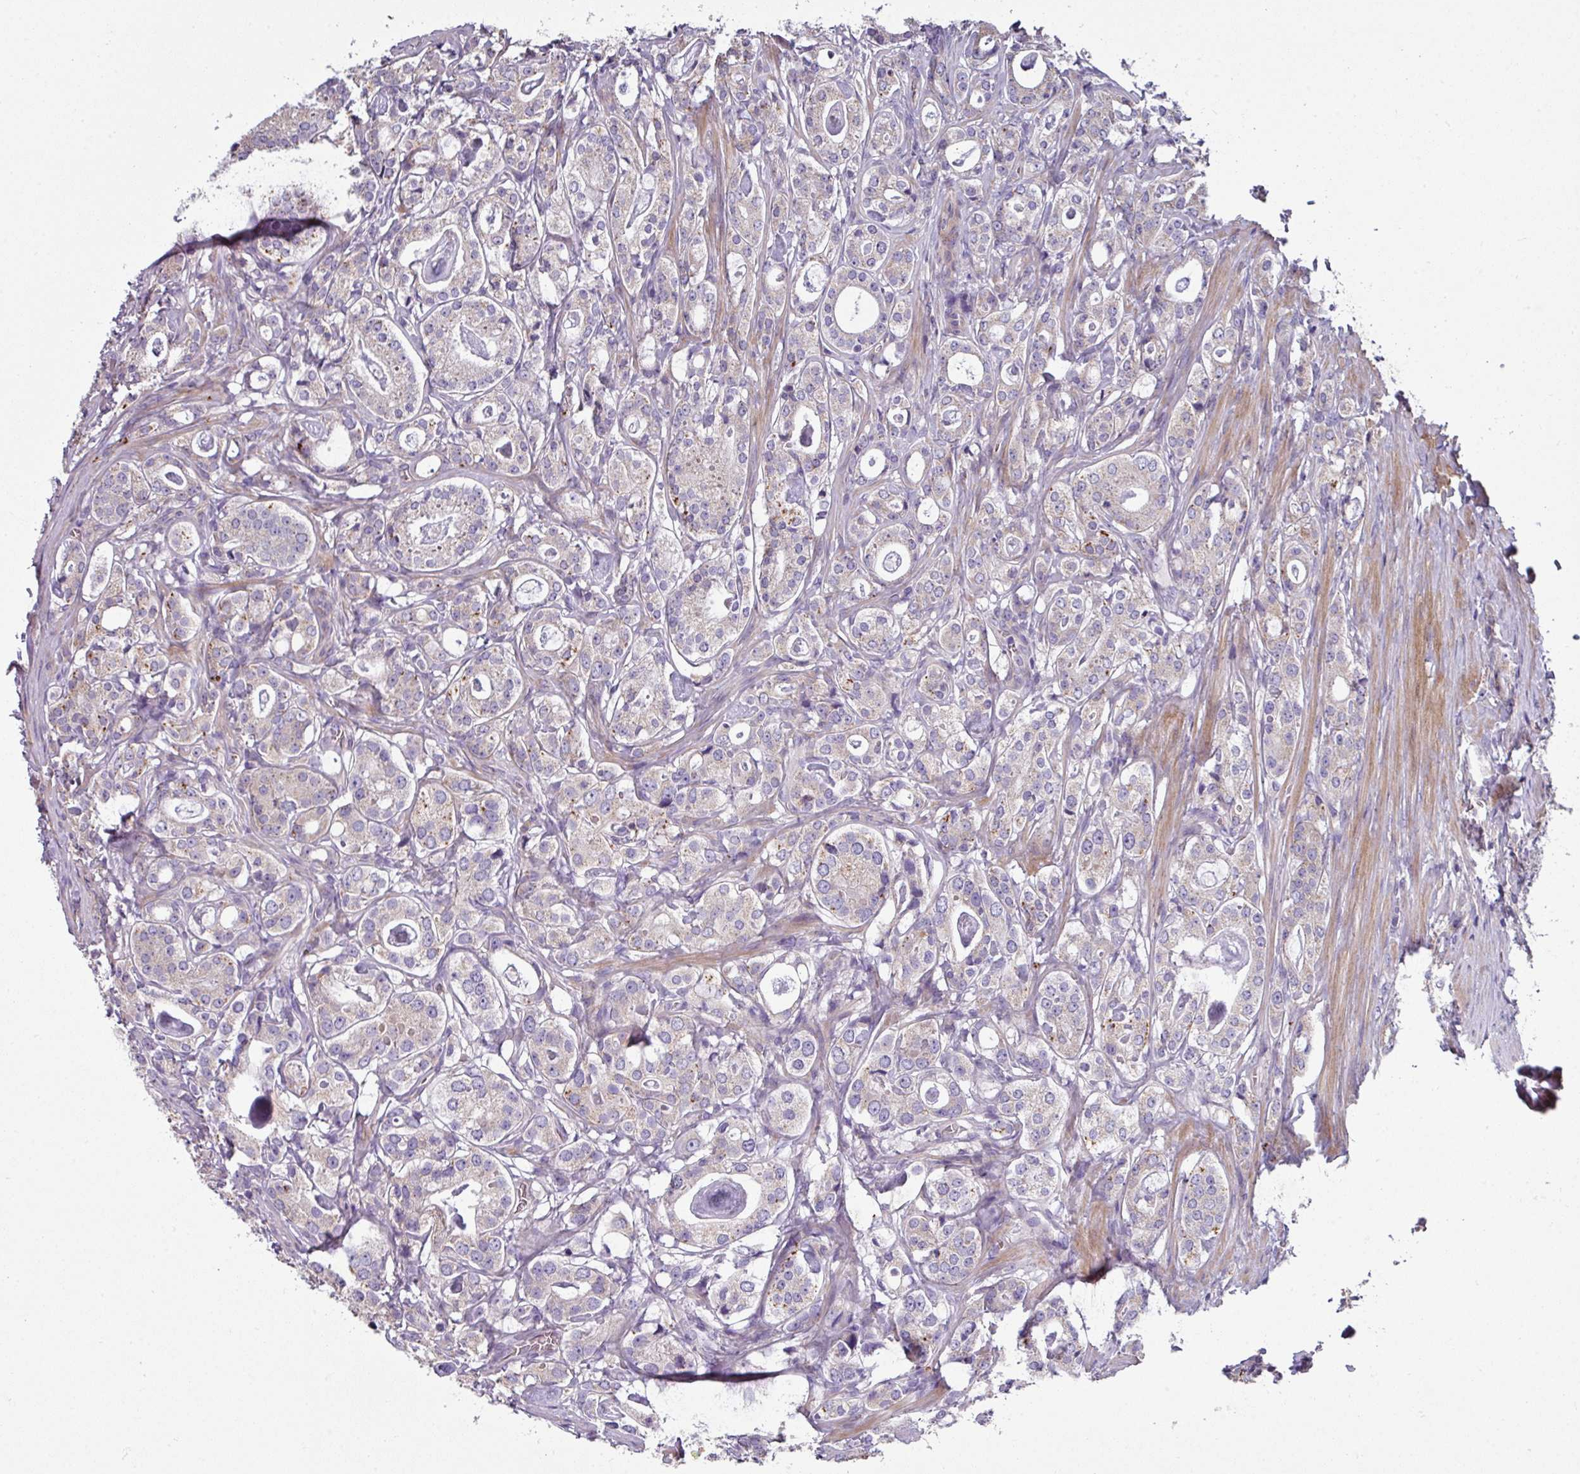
{"staining": {"intensity": "weak", "quantity": "<25%", "location": "cytoplasmic/membranous"}, "tissue": "prostate cancer", "cell_type": "Tumor cells", "image_type": "cancer", "snomed": [{"axis": "morphology", "description": "Adenocarcinoma, High grade"}, {"axis": "topography", "description": "Prostate"}], "caption": "This is an immunohistochemistry (IHC) photomicrograph of human adenocarcinoma (high-grade) (prostate). There is no expression in tumor cells.", "gene": "LRRC9", "patient": {"sex": "male", "age": 63}}